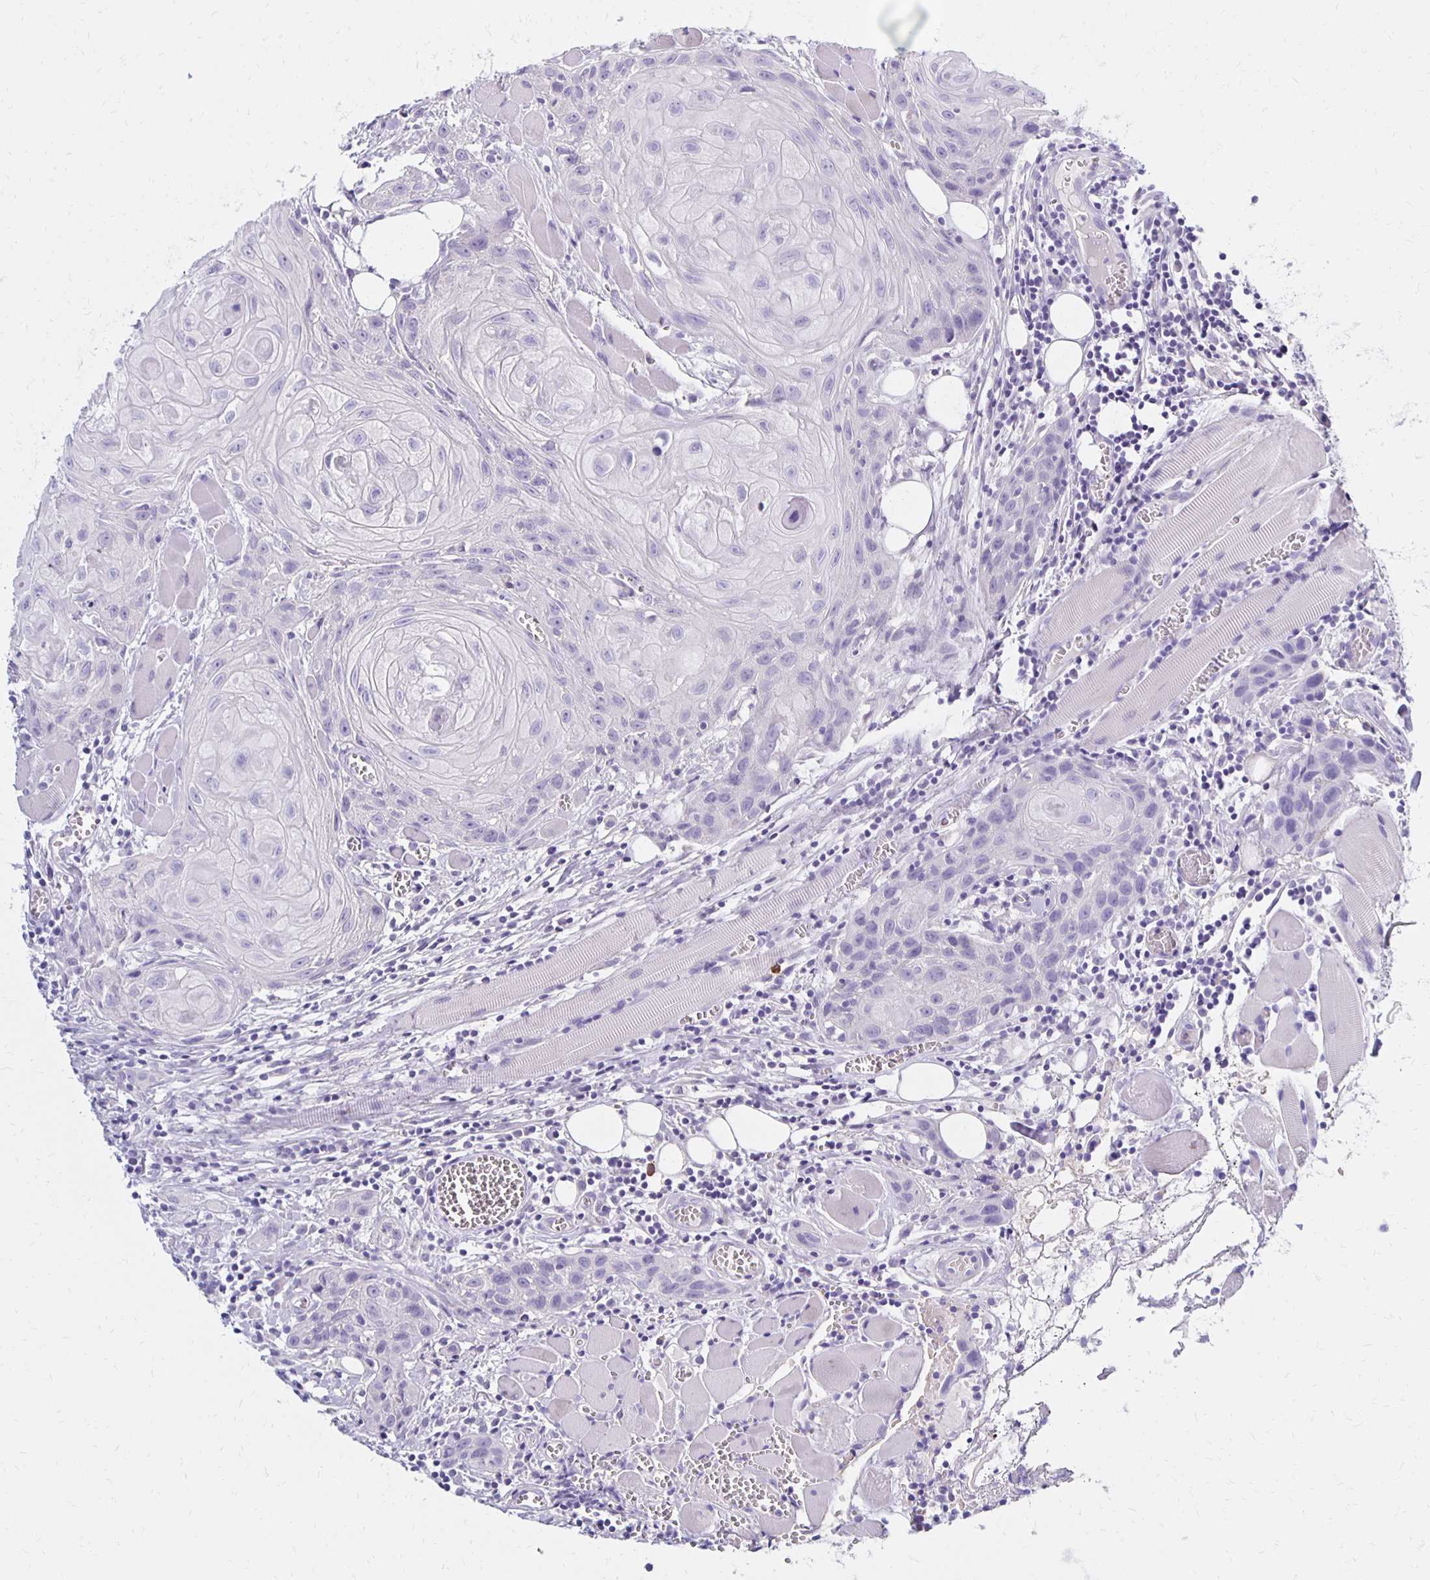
{"staining": {"intensity": "negative", "quantity": "none", "location": "none"}, "tissue": "head and neck cancer", "cell_type": "Tumor cells", "image_type": "cancer", "snomed": [{"axis": "morphology", "description": "Squamous cell carcinoma, NOS"}, {"axis": "topography", "description": "Oral tissue"}, {"axis": "topography", "description": "Head-Neck"}], "caption": "Immunohistochemistry histopathology image of human head and neck squamous cell carcinoma stained for a protein (brown), which demonstrates no positivity in tumor cells.", "gene": "FNTB", "patient": {"sex": "male", "age": 58}}